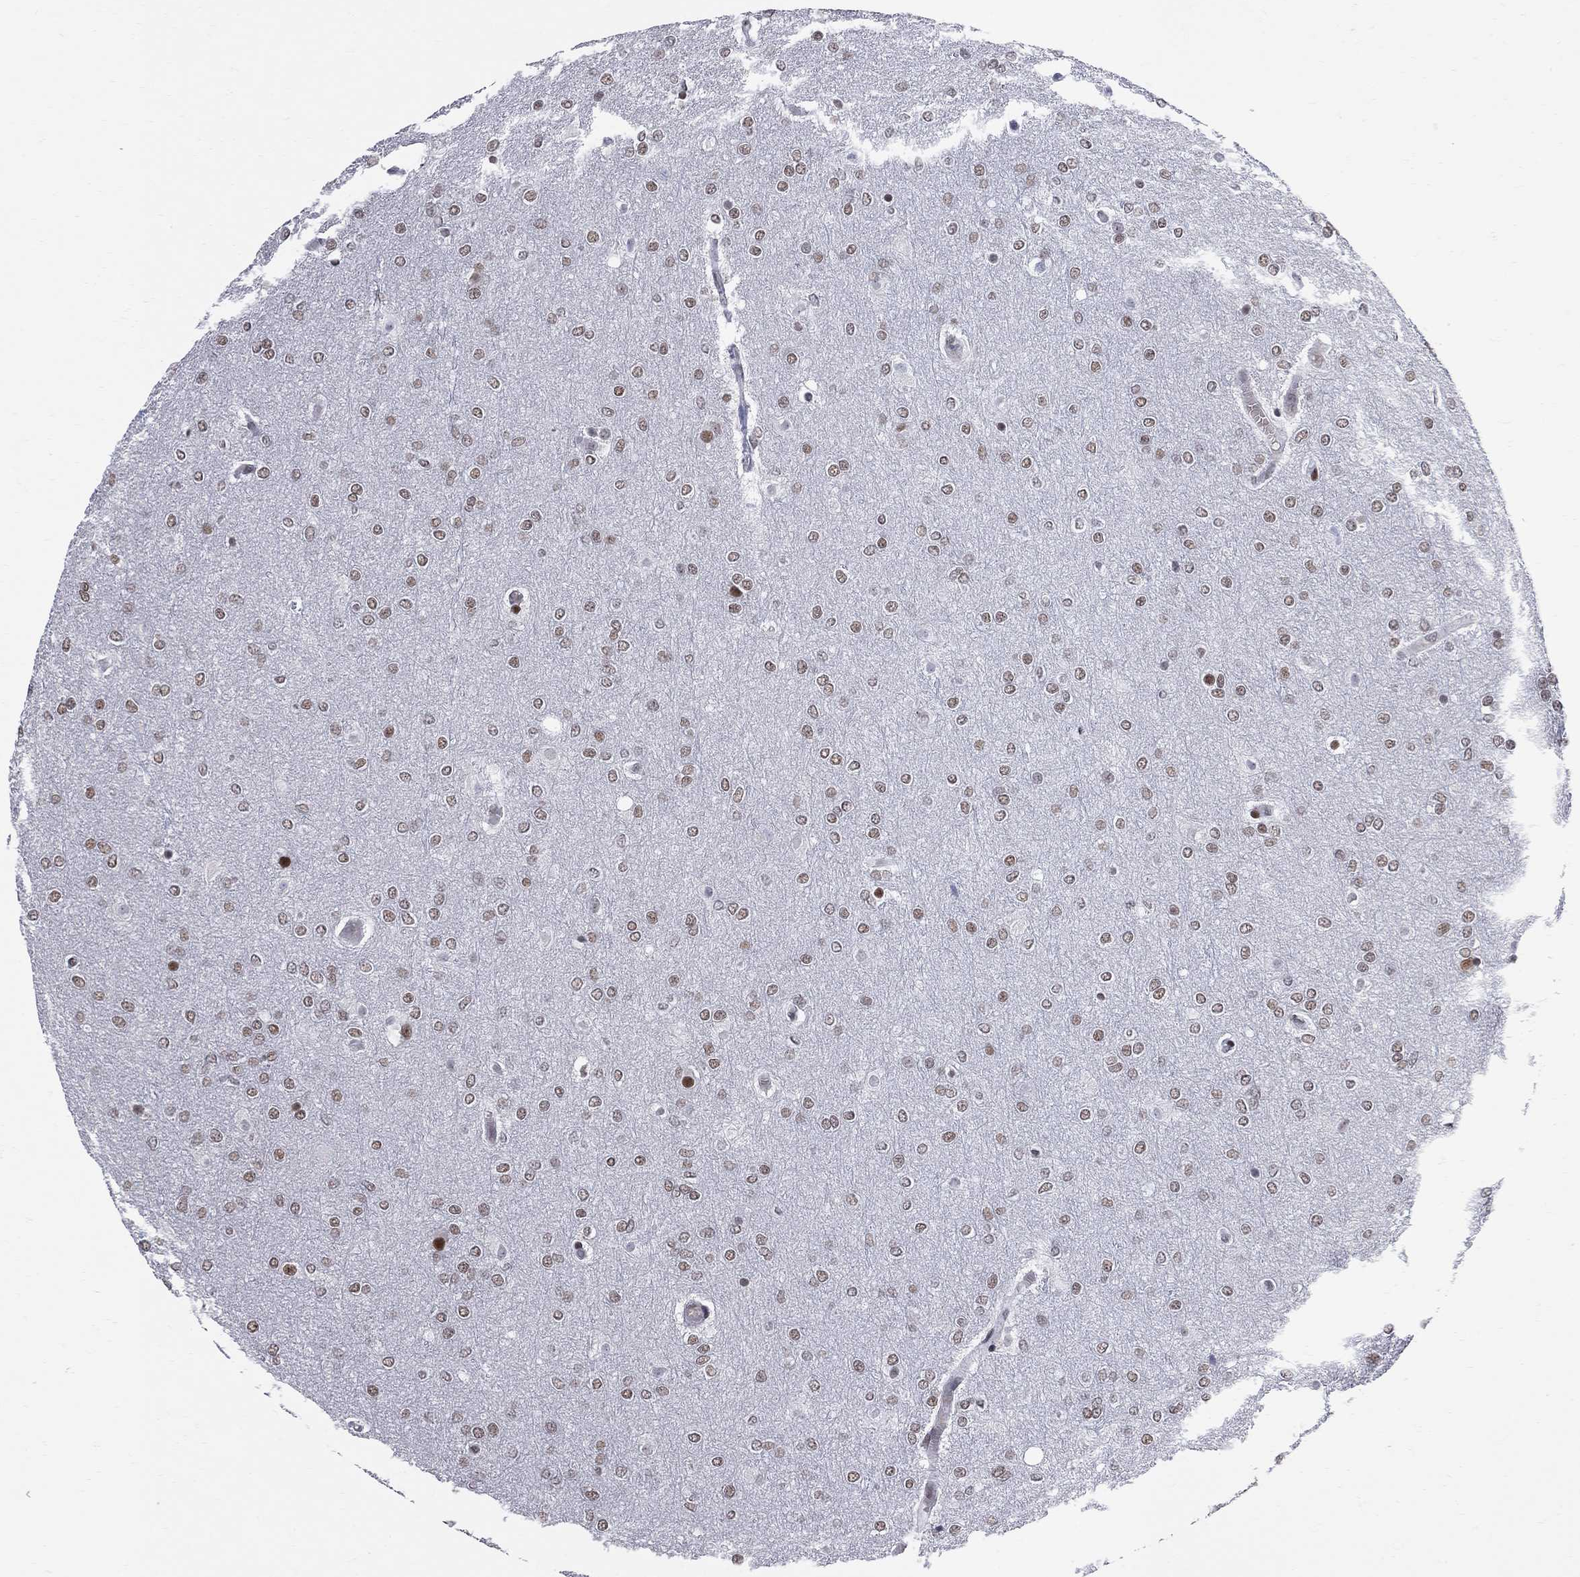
{"staining": {"intensity": "weak", "quantity": ">75%", "location": "nuclear"}, "tissue": "glioma", "cell_type": "Tumor cells", "image_type": "cancer", "snomed": [{"axis": "morphology", "description": "Glioma, malignant, High grade"}, {"axis": "topography", "description": "Brain"}], "caption": "The image demonstrates immunohistochemical staining of malignant high-grade glioma. There is weak nuclear positivity is present in about >75% of tumor cells.", "gene": "ZBTB47", "patient": {"sex": "female", "age": 61}}